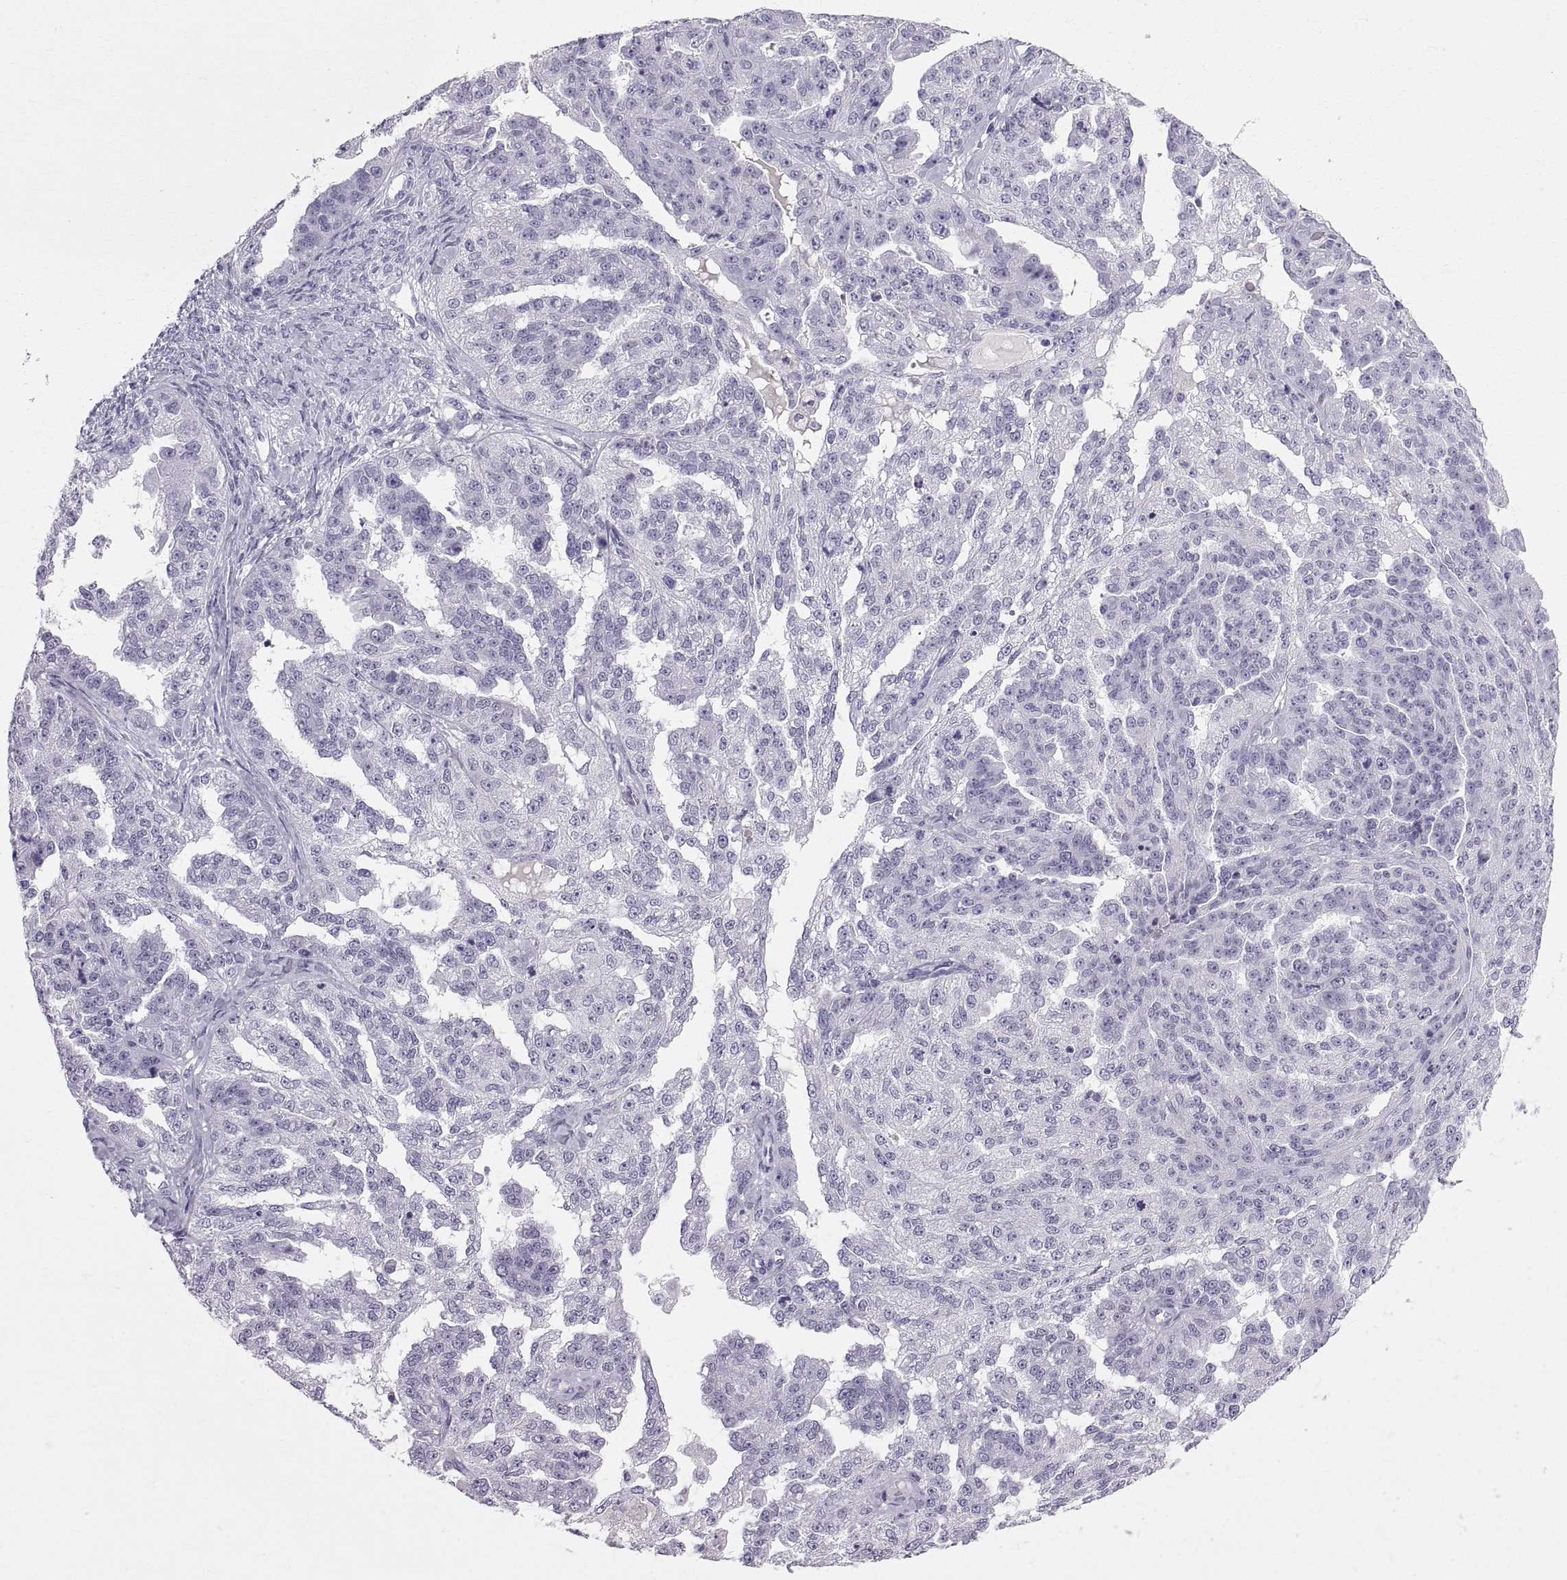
{"staining": {"intensity": "negative", "quantity": "none", "location": "none"}, "tissue": "ovarian cancer", "cell_type": "Tumor cells", "image_type": "cancer", "snomed": [{"axis": "morphology", "description": "Cystadenocarcinoma, serous, NOS"}, {"axis": "topography", "description": "Ovary"}], "caption": "Immunohistochemistry (IHC) of ovarian cancer (serous cystadenocarcinoma) exhibits no staining in tumor cells. (Stains: DAB (3,3'-diaminobenzidine) immunohistochemistry with hematoxylin counter stain, Microscopy: brightfield microscopy at high magnification).", "gene": "SLC22A6", "patient": {"sex": "female", "age": 58}}